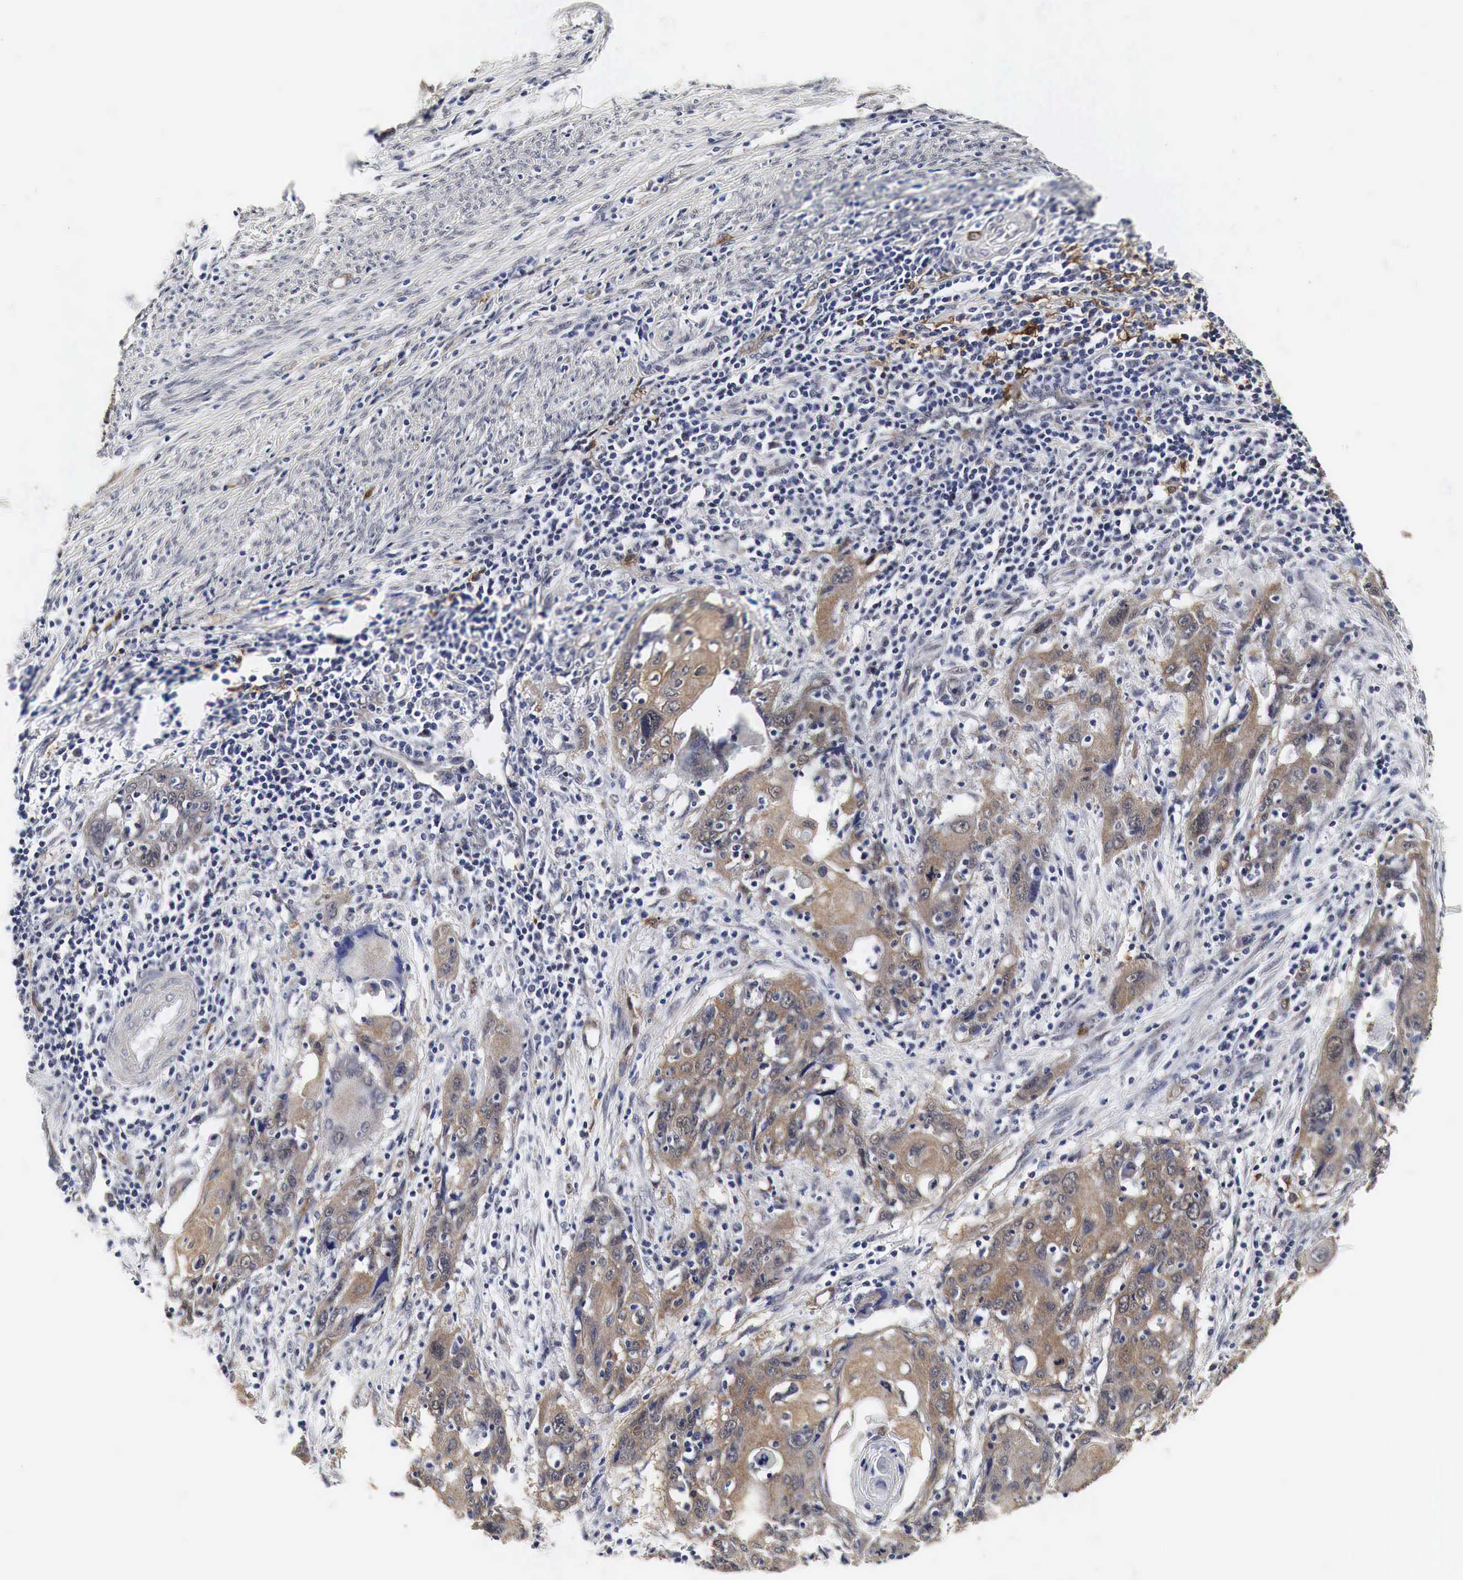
{"staining": {"intensity": "weak", "quantity": "25%-75%", "location": "cytoplasmic/membranous"}, "tissue": "cervical cancer", "cell_type": "Tumor cells", "image_type": "cancer", "snomed": [{"axis": "morphology", "description": "Squamous cell carcinoma, NOS"}, {"axis": "topography", "description": "Cervix"}], "caption": "Immunohistochemical staining of human cervical cancer shows weak cytoplasmic/membranous protein positivity in about 25%-75% of tumor cells.", "gene": "SPIN1", "patient": {"sex": "female", "age": 54}}